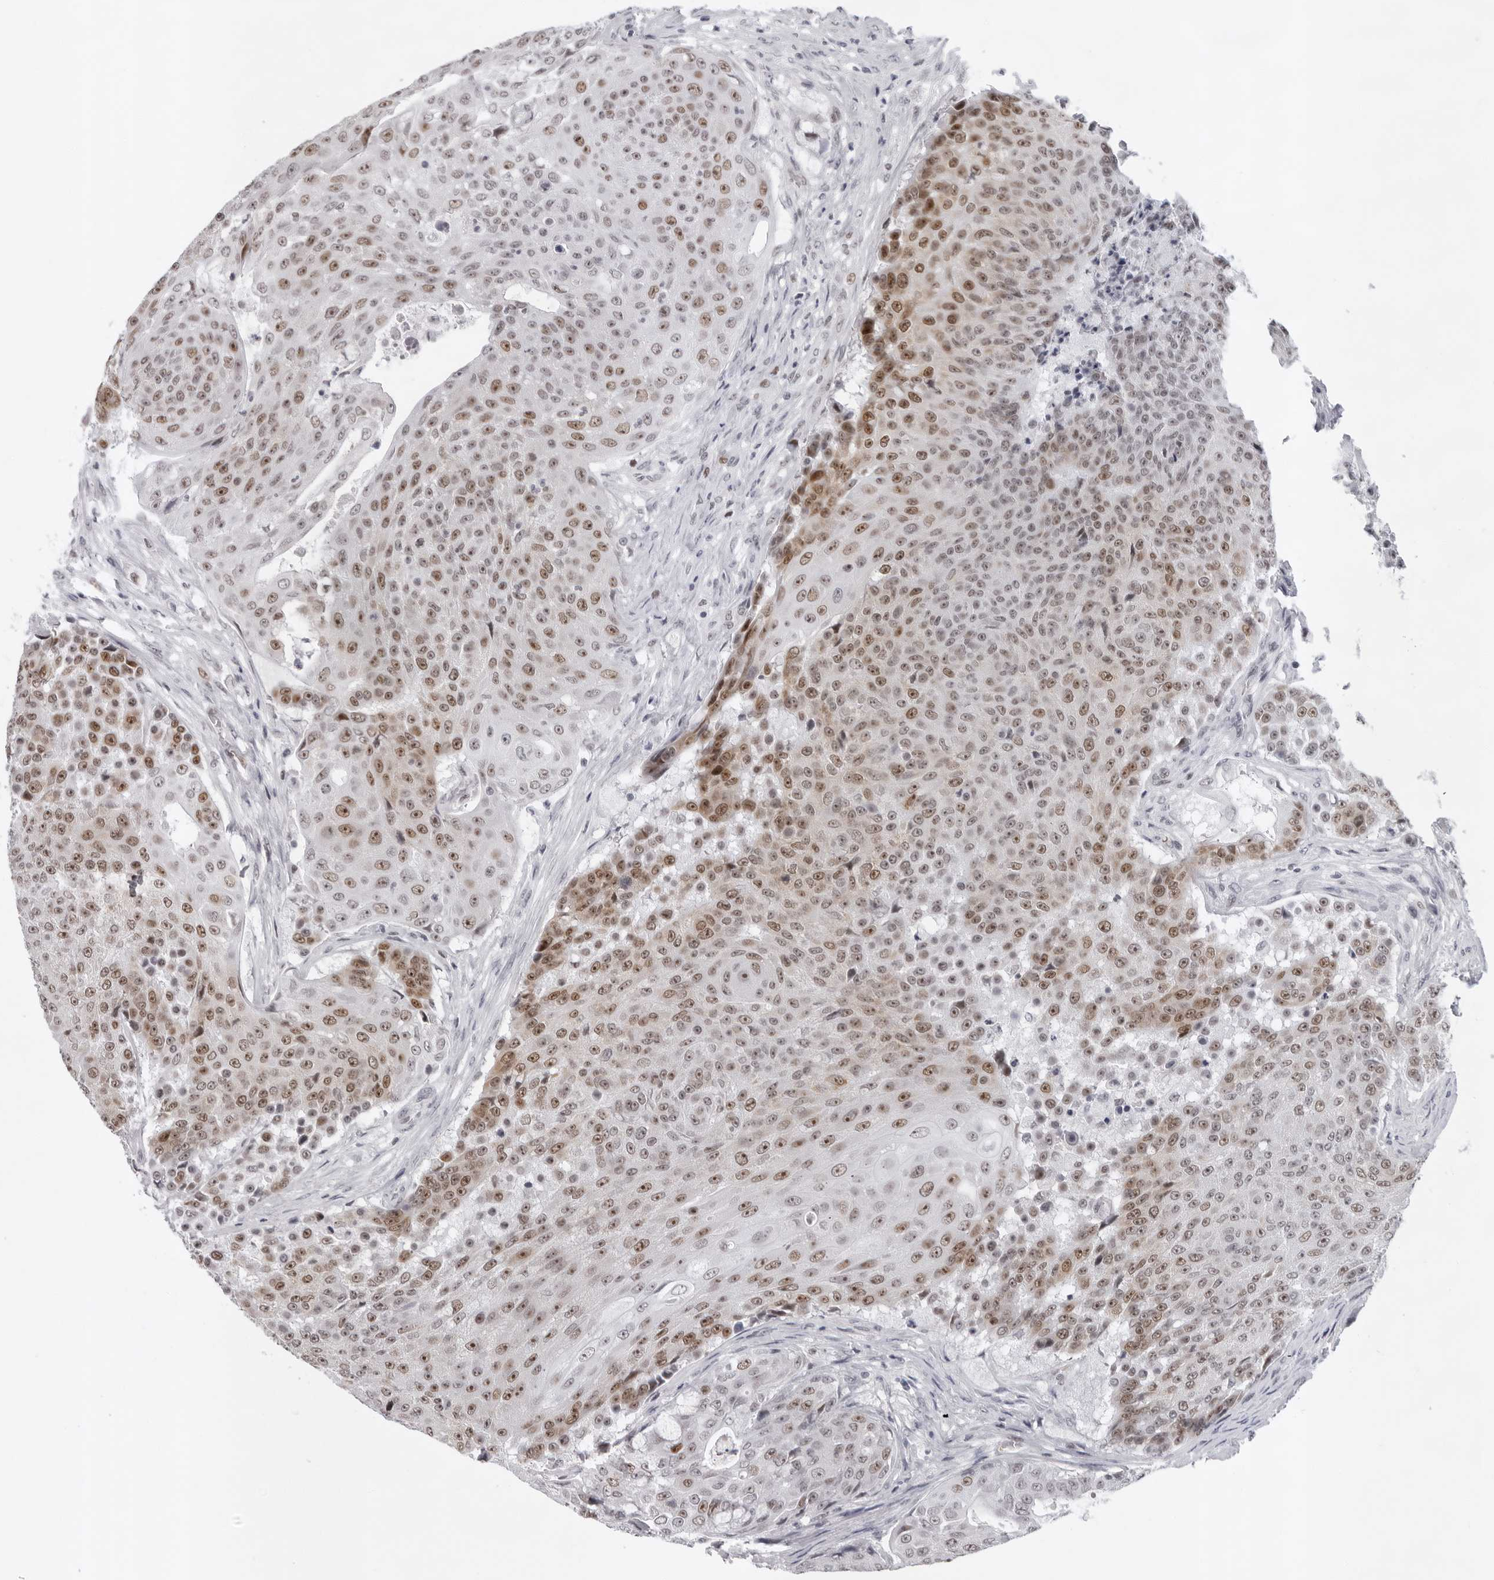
{"staining": {"intensity": "moderate", "quantity": ">75%", "location": "nuclear"}, "tissue": "urothelial cancer", "cell_type": "Tumor cells", "image_type": "cancer", "snomed": [{"axis": "morphology", "description": "Urothelial carcinoma, High grade"}, {"axis": "topography", "description": "Urinary bladder"}], "caption": "Brown immunohistochemical staining in human urothelial cancer displays moderate nuclear expression in about >75% of tumor cells.", "gene": "USP1", "patient": {"sex": "female", "age": 63}}